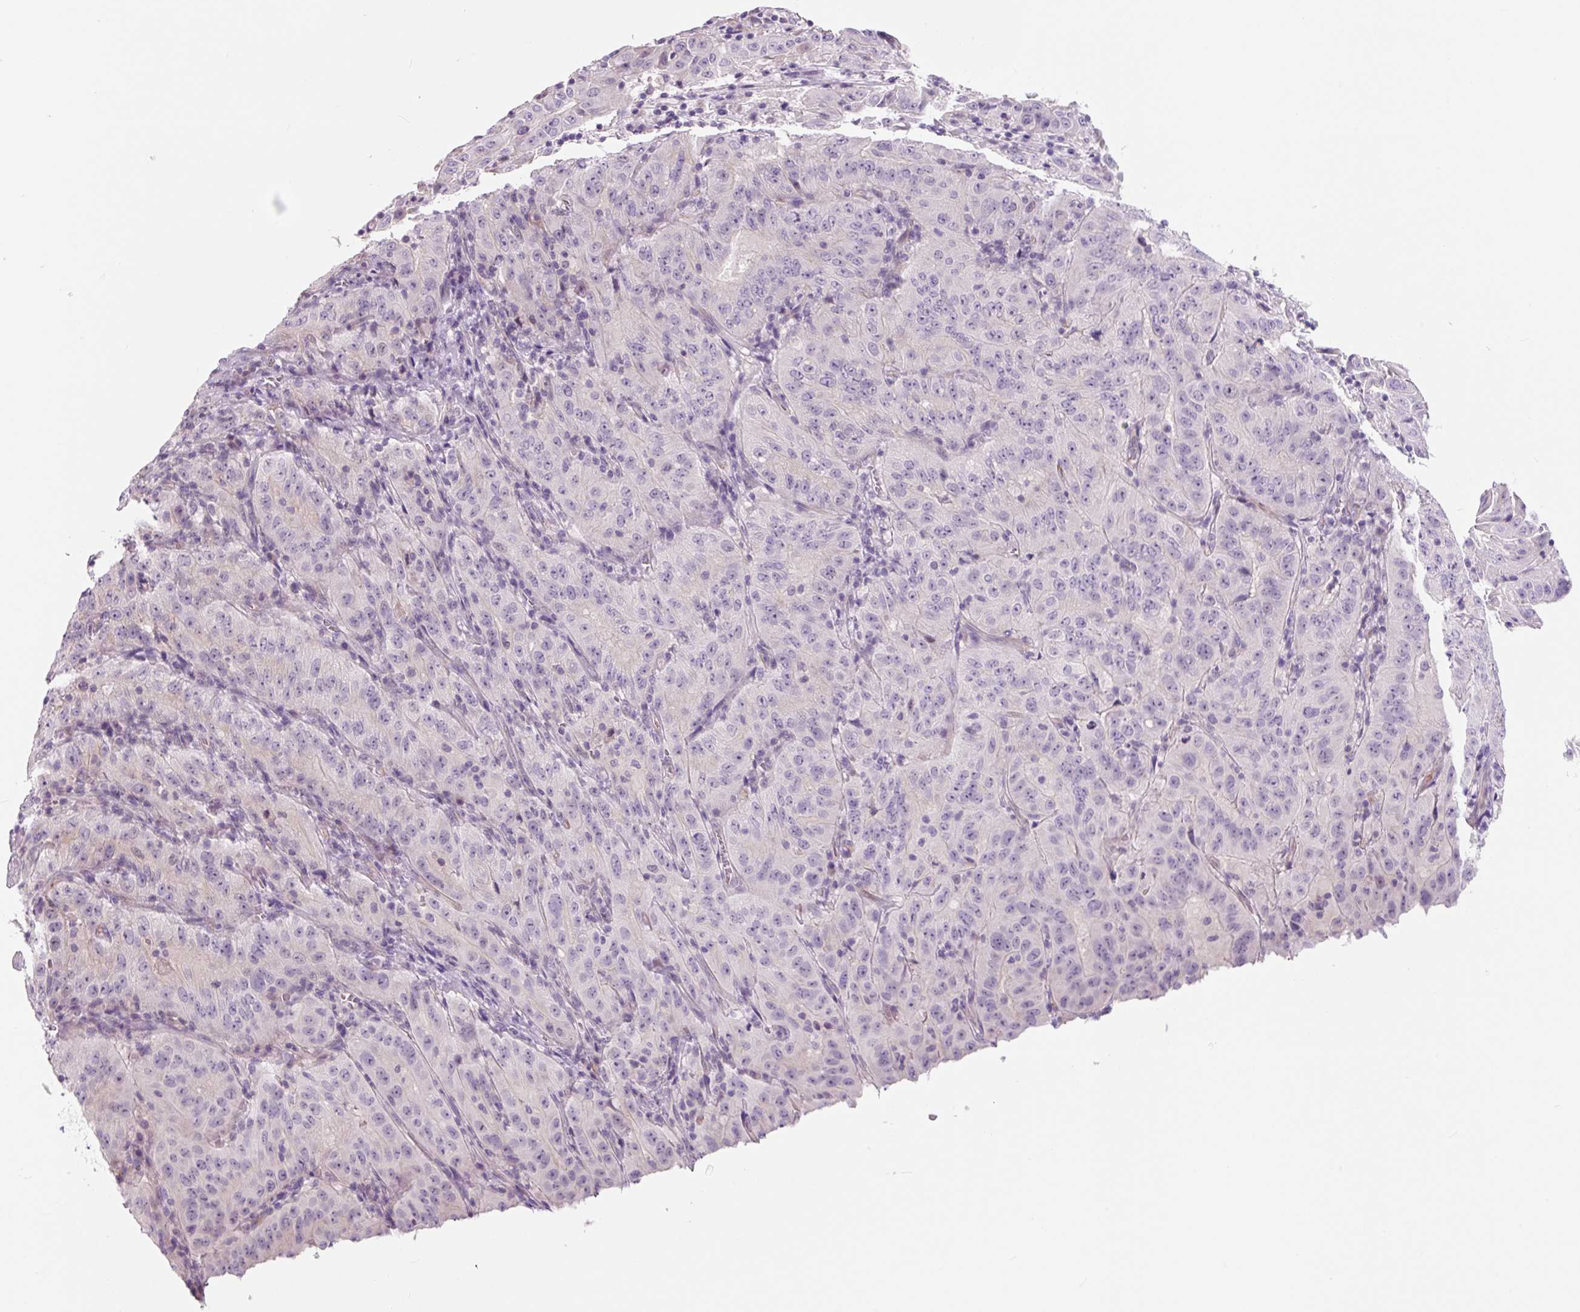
{"staining": {"intensity": "negative", "quantity": "none", "location": "none"}, "tissue": "pancreatic cancer", "cell_type": "Tumor cells", "image_type": "cancer", "snomed": [{"axis": "morphology", "description": "Adenocarcinoma, NOS"}, {"axis": "topography", "description": "Pancreas"}], "caption": "Image shows no protein expression in tumor cells of pancreatic adenocarcinoma tissue.", "gene": "CCL25", "patient": {"sex": "male", "age": 63}}